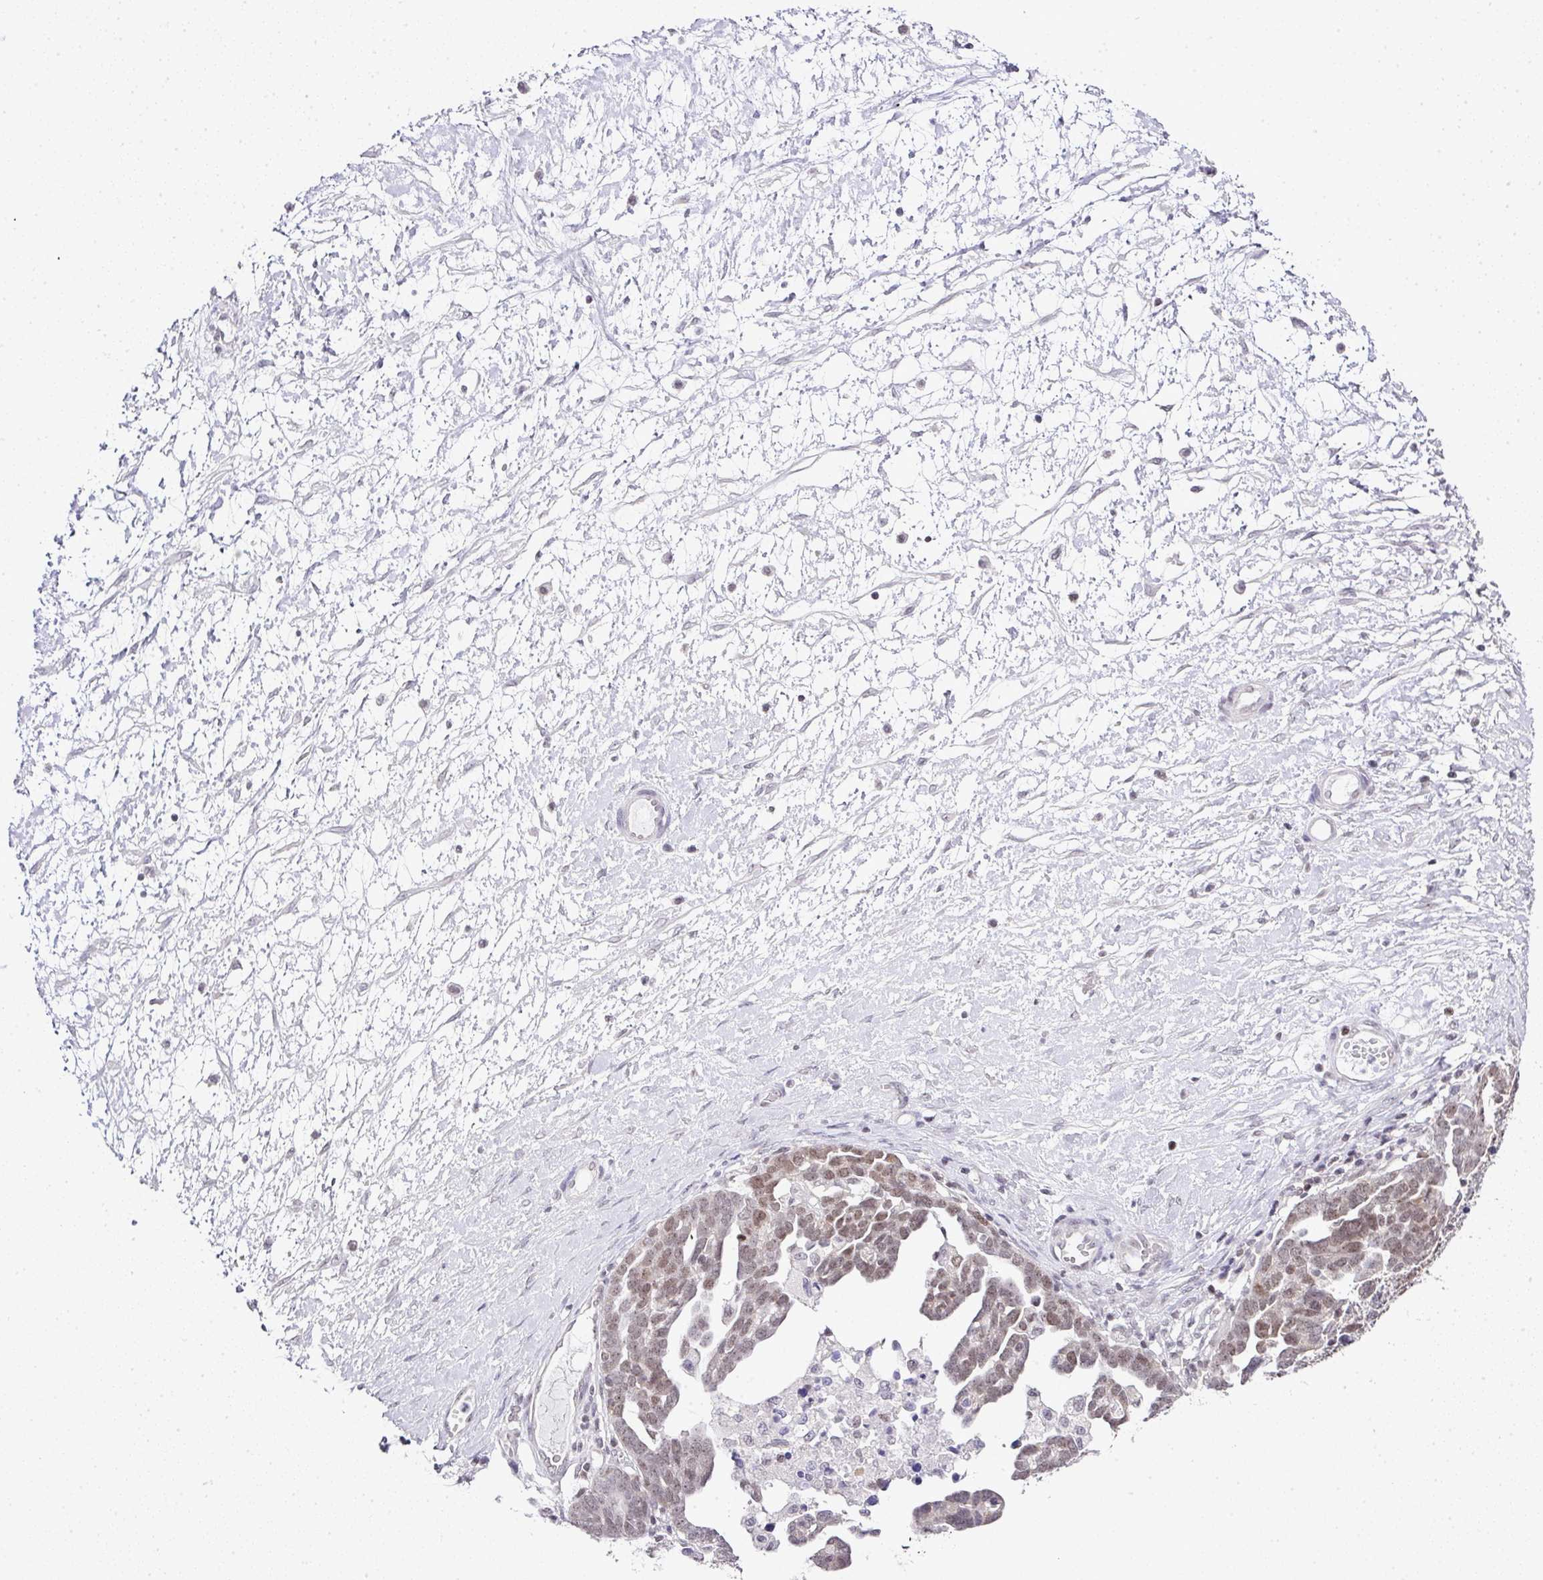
{"staining": {"intensity": "weak", "quantity": "25%-75%", "location": "nuclear"}, "tissue": "ovarian cancer", "cell_type": "Tumor cells", "image_type": "cancer", "snomed": [{"axis": "morphology", "description": "Cystadenocarcinoma, serous, NOS"}, {"axis": "topography", "description": "Ovary"}], "caption": "High-magnification brightfield microscopy of ovarian cancer (serous cystadenocarcinoma) stained with DAB (brown) and counterstained with hematoxylin (blue). tumor cells exhibit weak nuclear staining is present in approximately25%-75% of cells. The staining was performed using DAB to visualize the protein expression in brown, while the nuclei were stained in blue with hematoxylin (Magnification: 20x).", "gene": "FAM32A", "patient": {"sex": "female", "age": 54}}